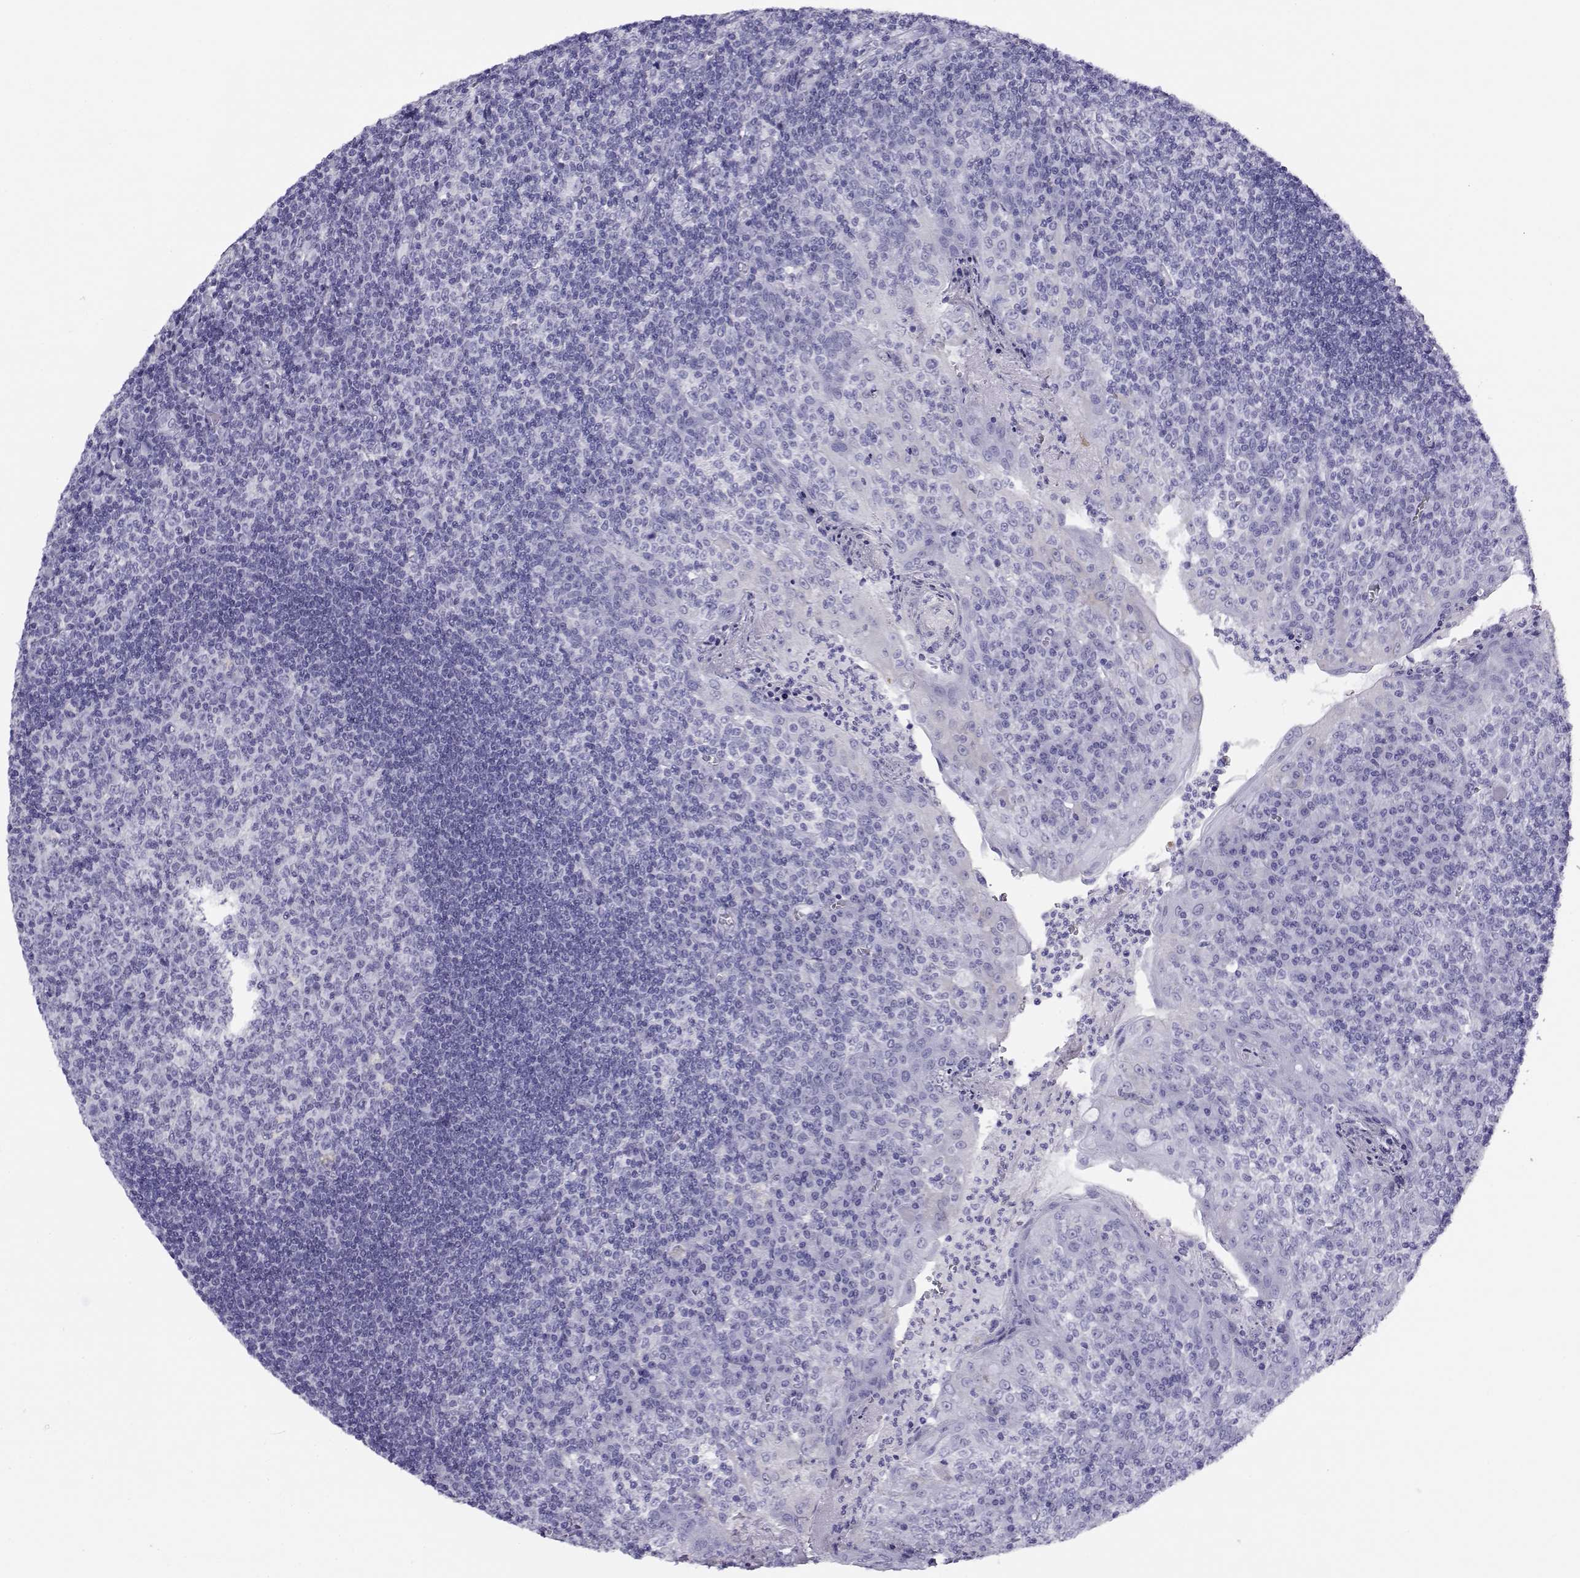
{"staining": {"intensity": "negative", "quantity": "none", "location": "none"}, "tissue": "tonsil", "cell_type": "Germinal center cells", "image_type": "normal", "snomed": [{"axis": "morphology", "description": "Normal tissue, NOS"}, {"axis": "topography", "description": "Tonsil"}], "caption": "A high-resolution photomicrograph shows IHC staining of unremarkable tonsil, which displays no significant expression in germinal center cells. Nuclei are stained in blue.", "gene": "RHOXF2B", "patient": {"sex": "female", "age": 12}}